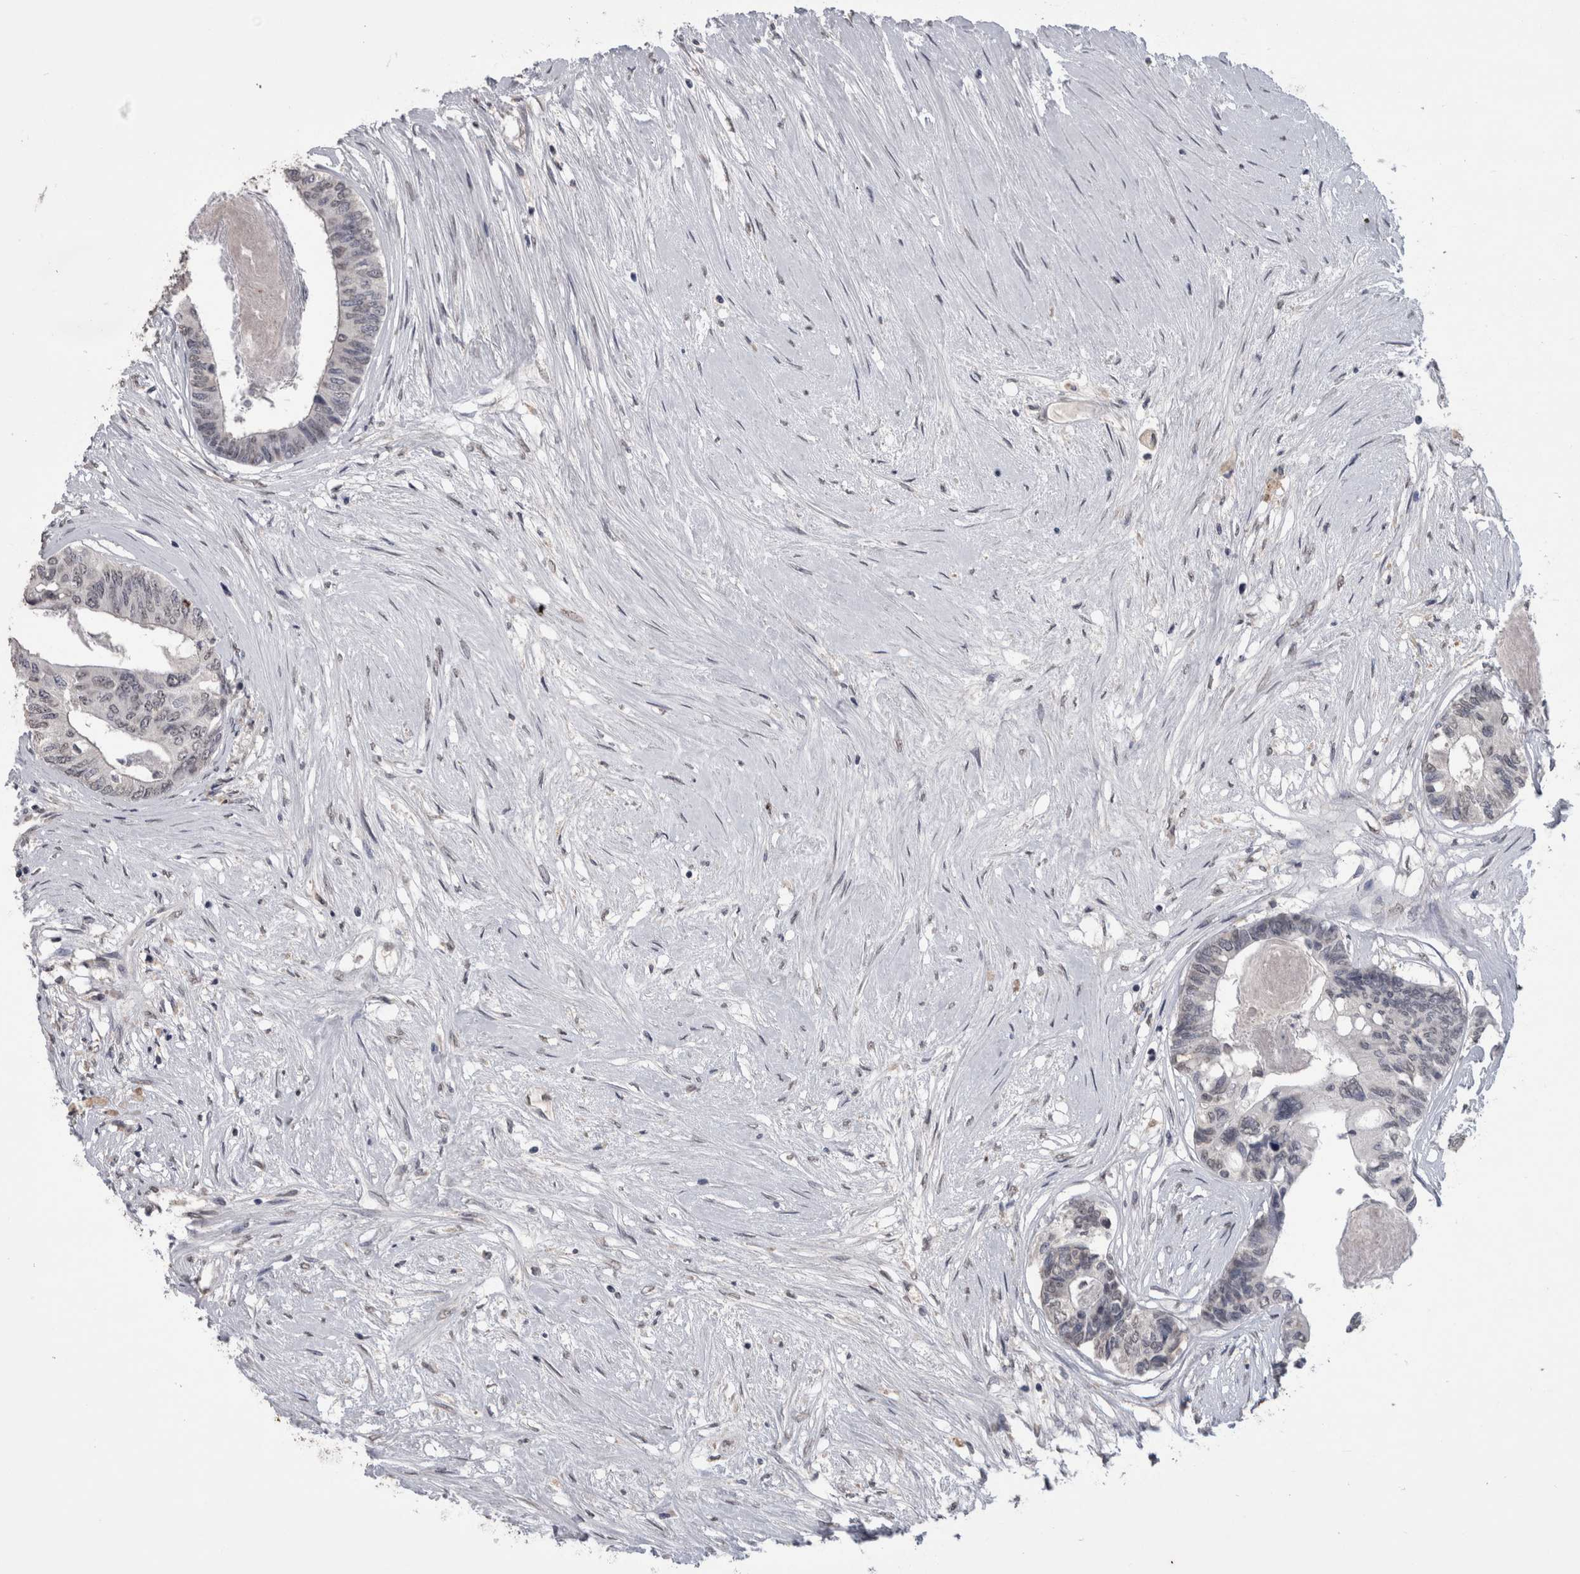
{"staining": {"intensity": "weak", "quantity": "<25%", "location": "nuclear"}, "tissue": "colorectal cancer", "cell_type": "Tumor cells", "image_type": "cancer", "snomed": [{"axis": "morphology", "description": "Adenocarcinoma, NOS"}, {"axis": "topography", "description": "Rectum"}], "caption": "This is an IHC micrograph of human colorectal cancer. There is no staining in tumor cells.", "gene": "PAX5", "patient": {"sex": "male", "age": 63}}